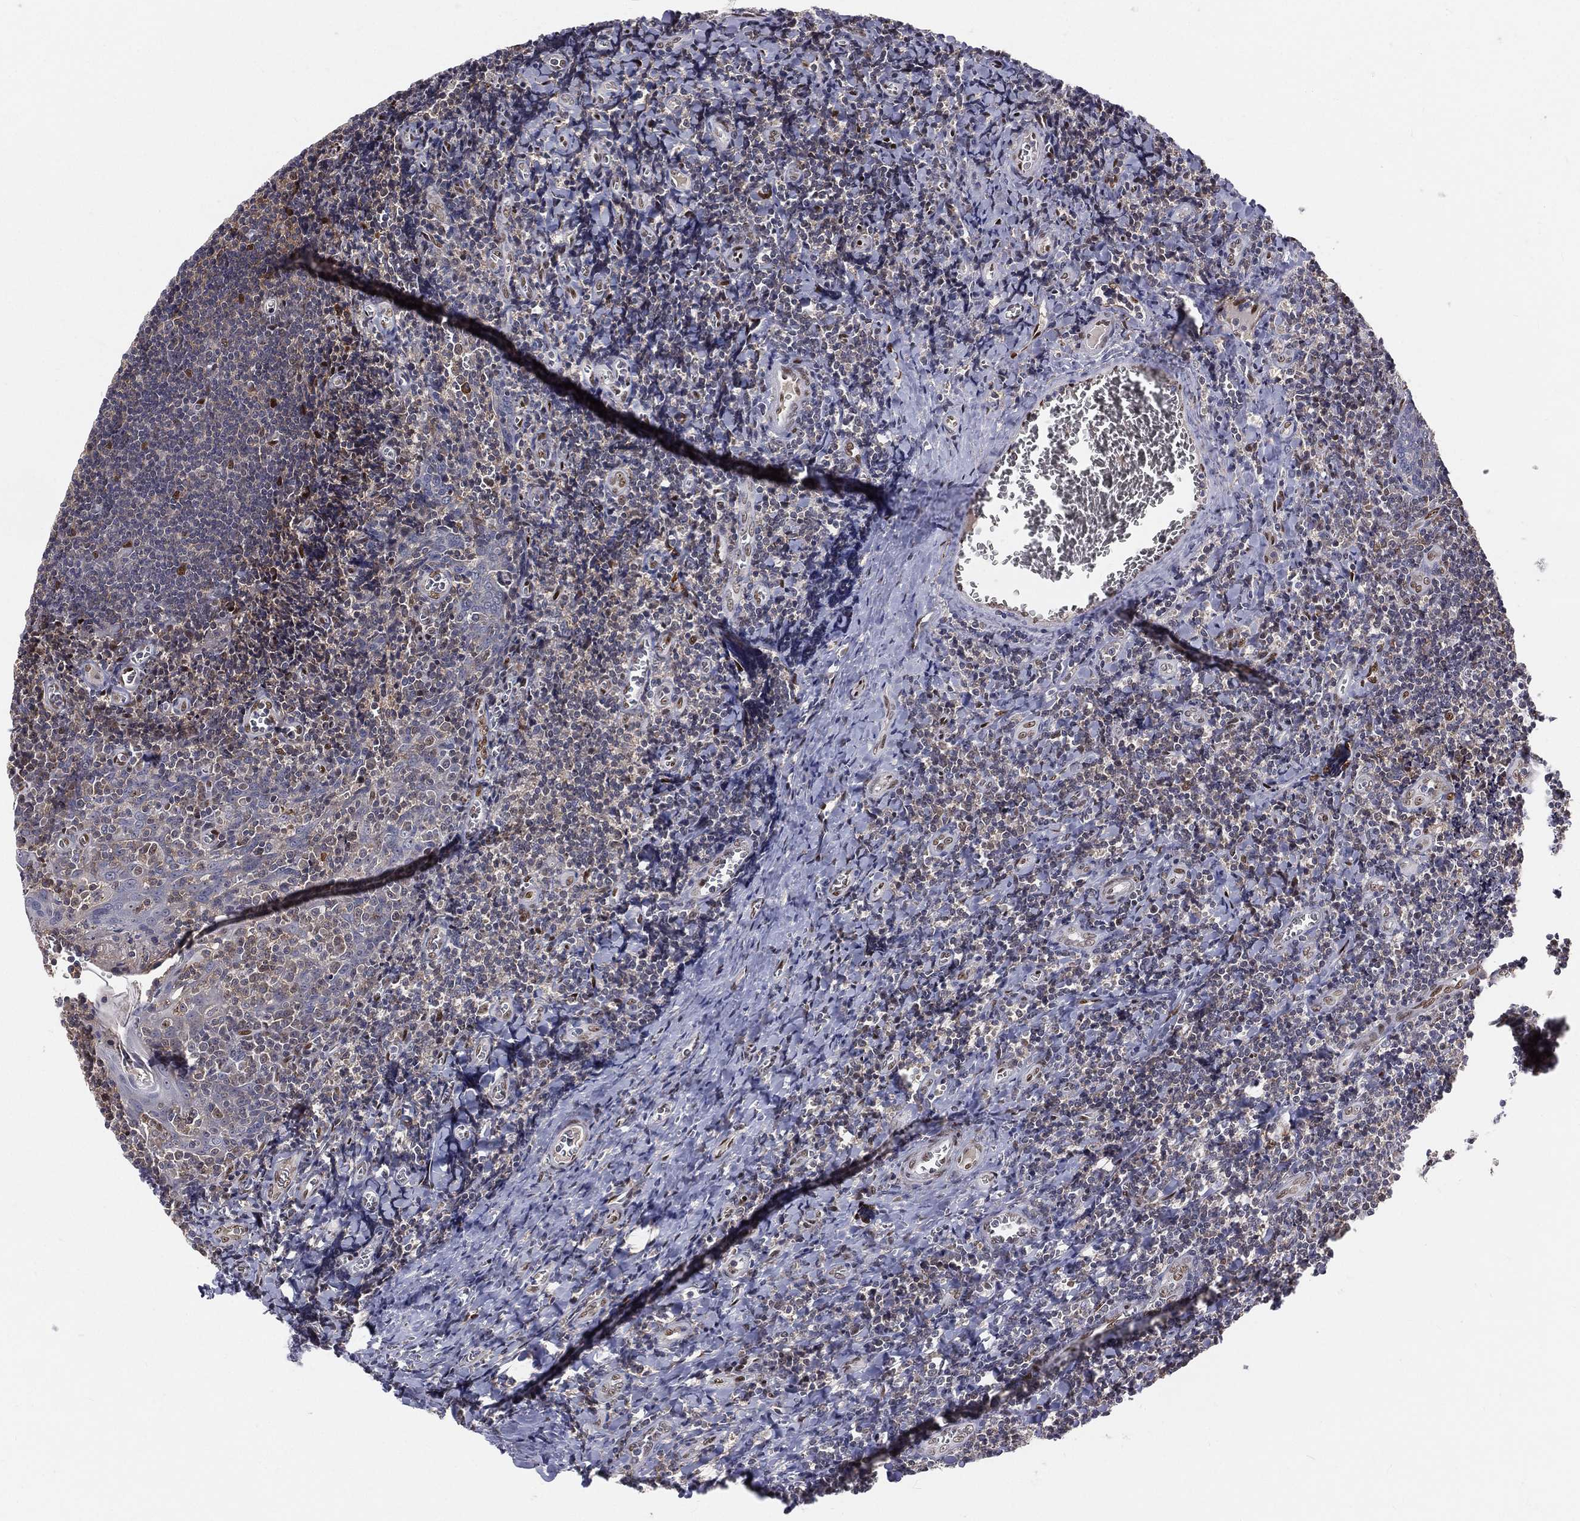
{"staining": {"intensity": "moderate", "quantity": "<25%", "location": "nuclear"}, "tissue": "tonsil", "cell_type": "Germinal center cells", "image_type": "normal", "snomed": [{"axis": "morphology", "description": "Normal tissue, NOS"}, {"axis": "morphology", "description": "Inflammation, NOS"}, {"axis": "topography", "description": "Tonsil"}], "caption": "A micrograph of human tonsil stained for a protein reveals moderate nuclear brown staining in germinal center cells. (brown staining indicates protein expression, while blue staining denotes nuclei).", "gene": "ZEB1", "patient": {"sex": "female", "age": 31}}